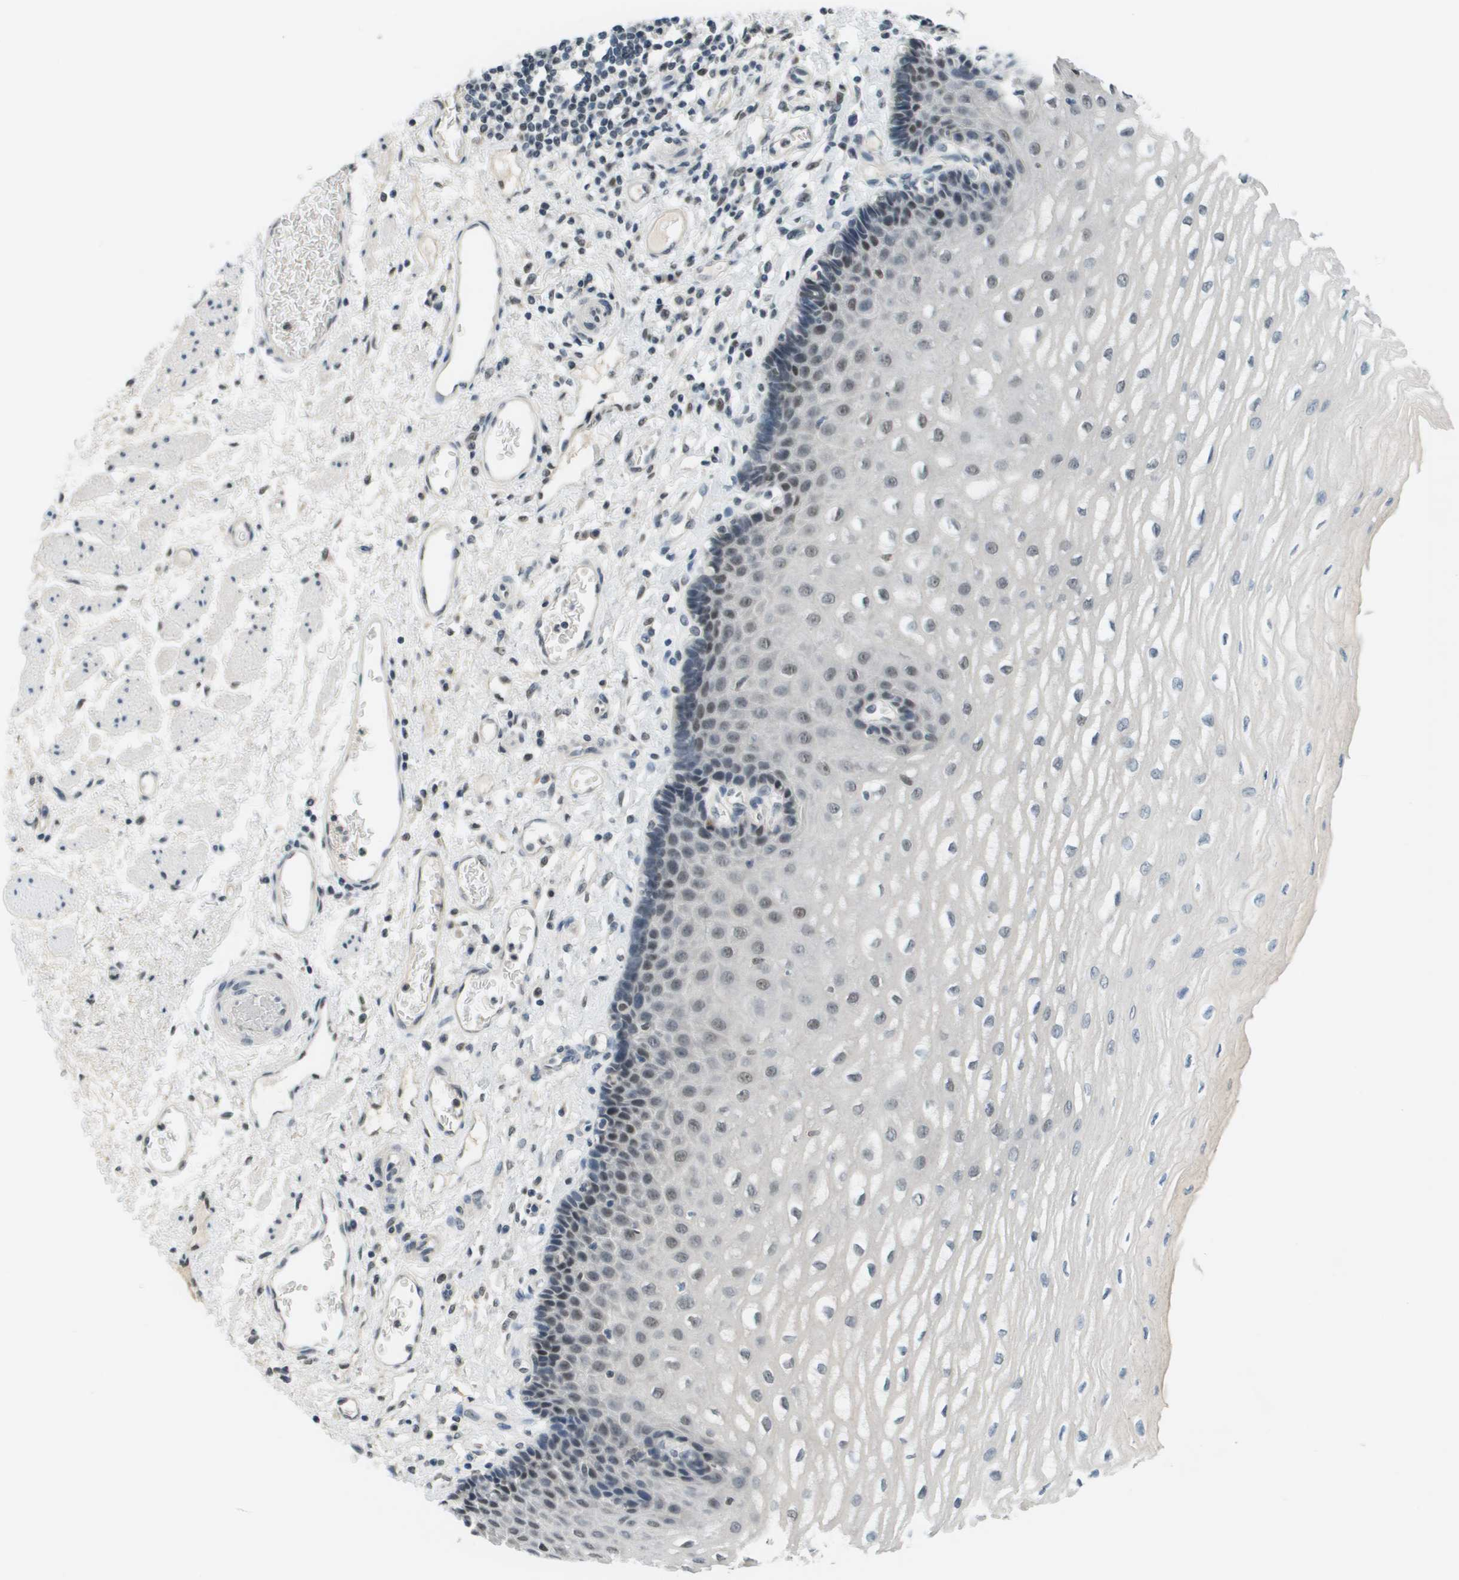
{"staining": {"intensity": "moderate", "quantity": "<25%", "location": "nuclear"}, "tissue": "esophagus", "cell_type": "Squamous epithelial cells", "image_type": "normal", "snomed": [{"axis": "morphology", "description": "Normal tissue, NOS"}, {"axis": "topography", "description": "Esophagus"}], "caption": "A brown stain highlights moderate nuclear expression of a protein in squamous epithelial cells of normal human esophagus. (DAB IHC with brightfield microscopy, high magnification).", "gene": "CBX5", "patient": {"sex": "male", "age": 54}}